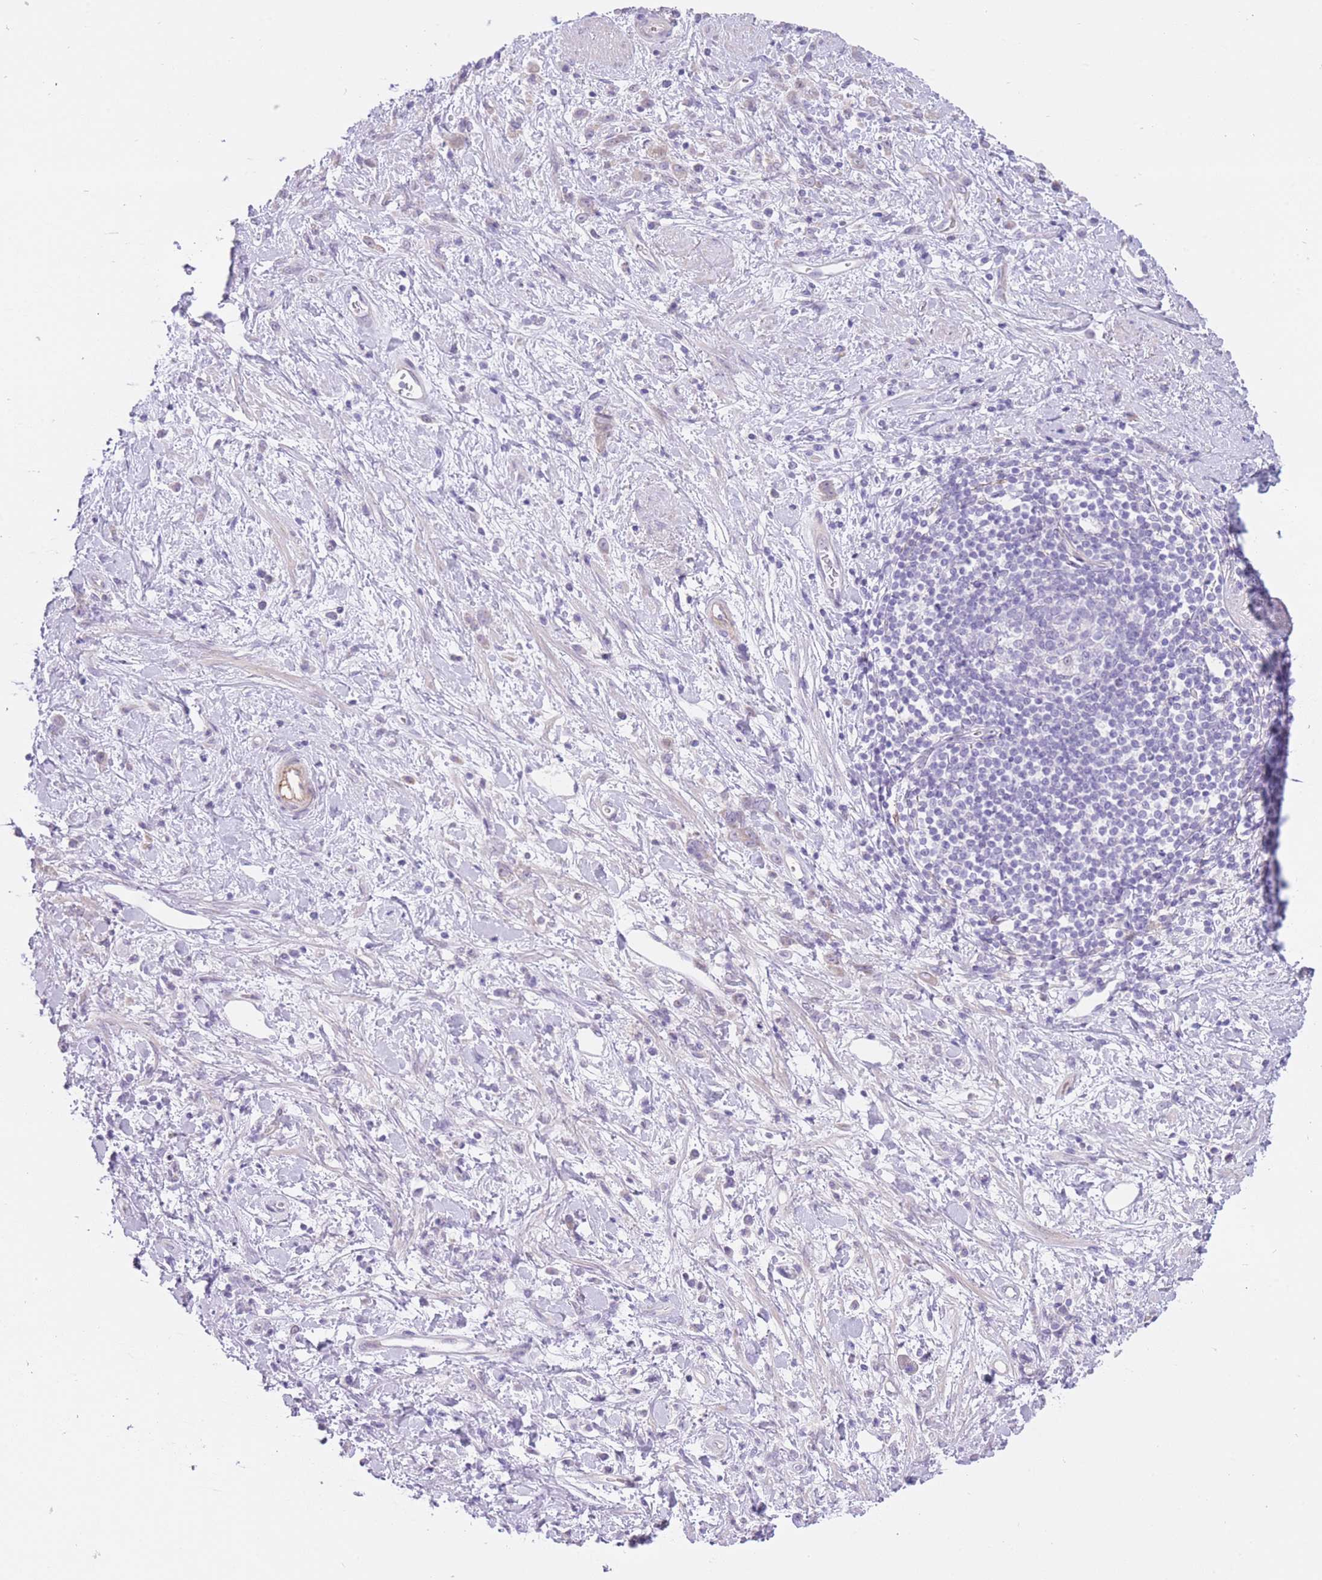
{"staining": {"intensity": "negative", "quantity": "none", "location": "none"}, "tissue": "stomach cancer", "cell_type": "Tumor cells", "image_type": "cancer", "snomed": [{"axis": "morphology", "description": "Adenocarcinoma, NOS"}, {"axis": "topography", "description": "Stomach"}], "caption": "Immunohistochemistry of human stomach cancer (adenocarcinoma) displays no expression in tumor cells.", "gene": "IMPG1", "patient": {"sex": "female", "age": 60}}